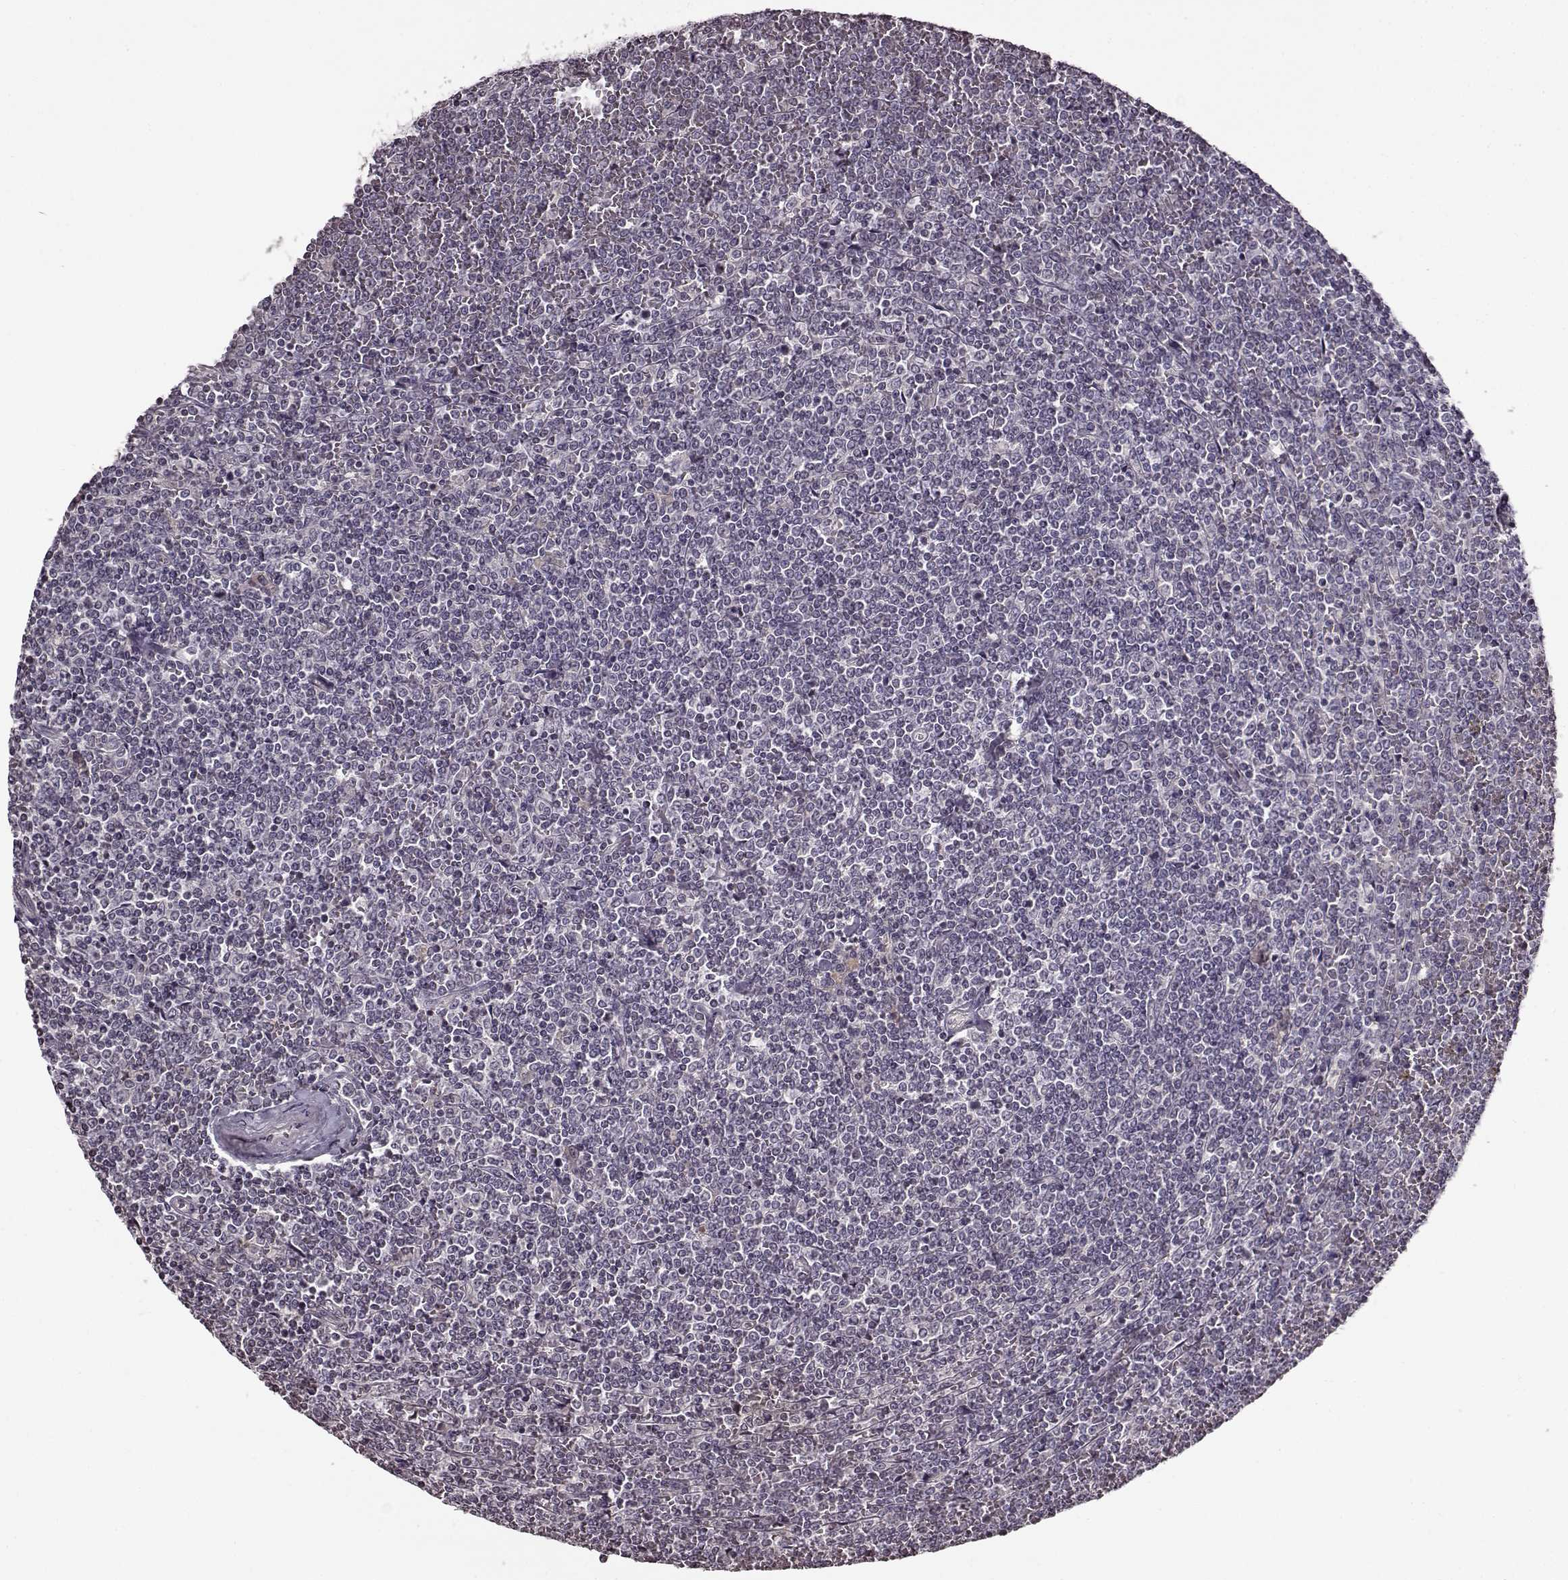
{"staining": {"intensity": "negative", "quantity": "none", "location": "none"}, "tissue": "lymphoma", "cell_type": "Tumor cells", "image_type": "cancer", "snomed": [{"axis": "morphology", "description": "Malignant lymphoma, non-Hodgkin's type, Low grade"}, {"axis": "topography", "description": "Spleen"}], "caption": "Immunohistochemical staining of malignant lymphoma, non-Hodgkin's type (low-grade) reveals no significant expression in tumor cells.", "gene": "FSHB", "patient": {"sex": "female", "age": 19}}